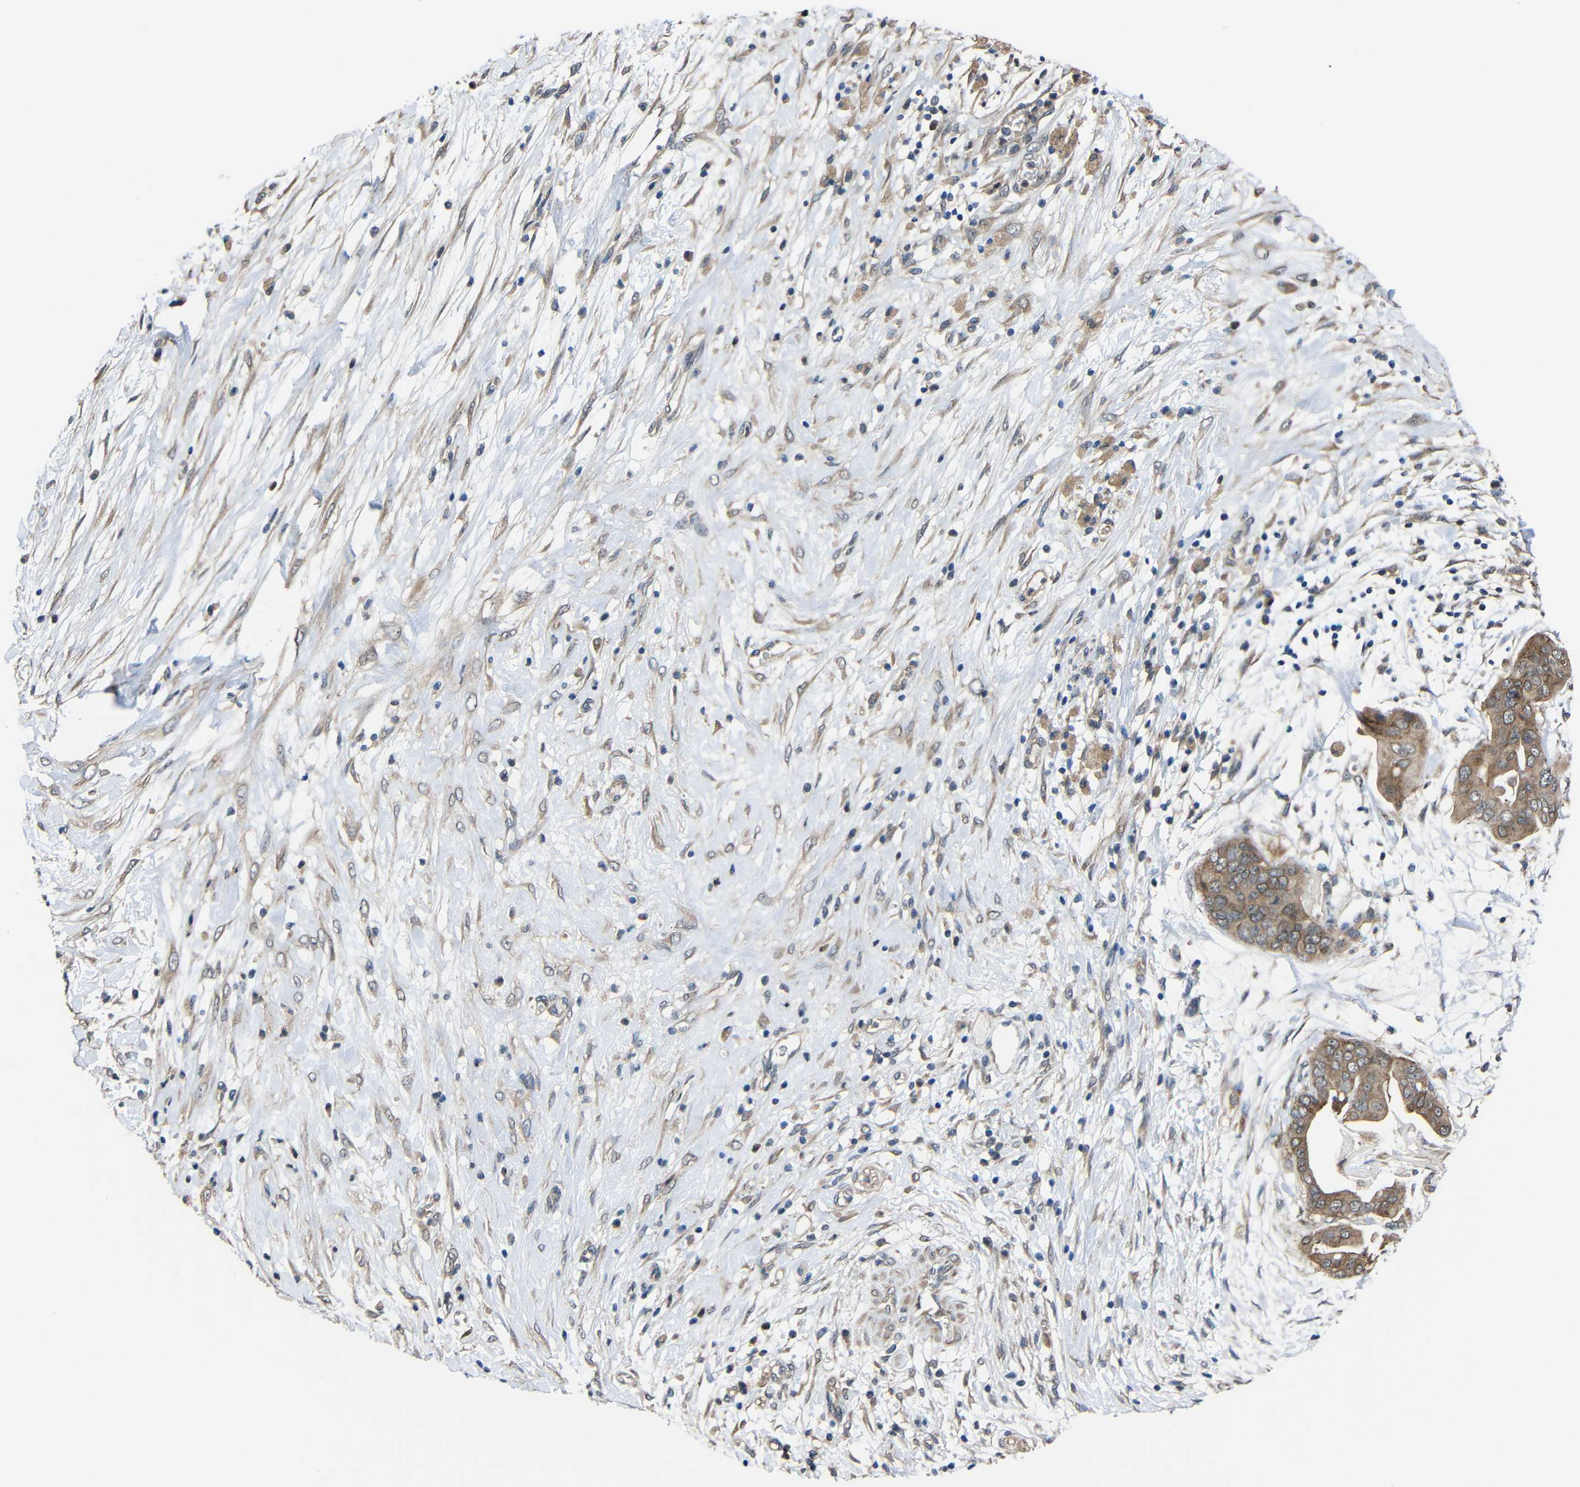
{"staining": {"intensity": "moderate", "quantity": ">75%", "location": "cytoplasmic/membranous"}, "tissue": "pancreatic cancer", "cell_type": "Tumor cells", "image_type": "cancer", "snomed": [{"axis": "morphology", "description": "Adenocarcinoma, NOS"}, {"axis": "topography", "description": "Pancreas"}], "caption": "Immunohistochemistry (DAB) staining of human pancreatic cancer shows moderate cytoplasmic/membranous protein positivity in about >75% of tumor cells.", "gene": "CHST9", "patient": {"sex": "female", "age": 75}}